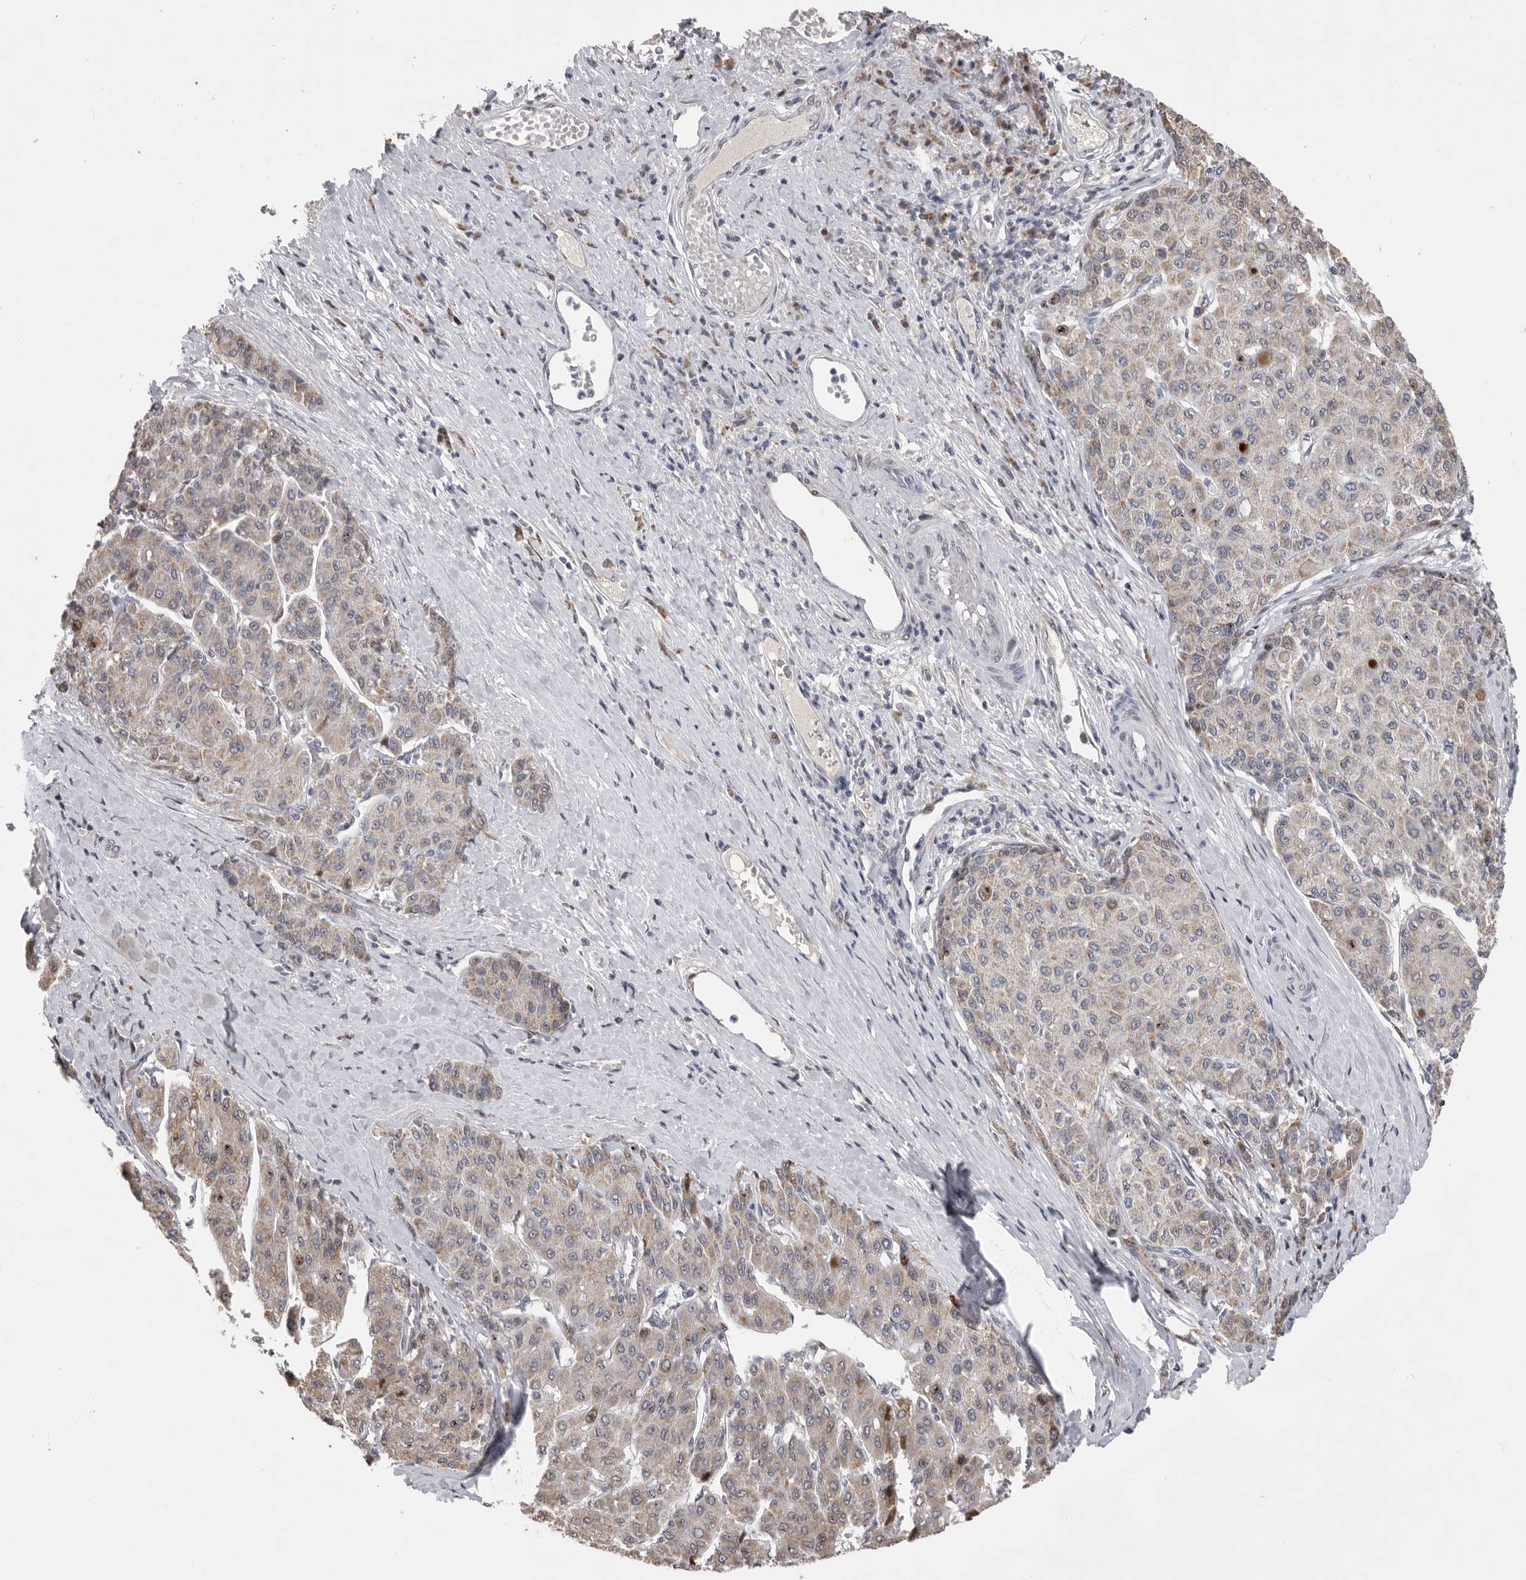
{"staining": {"intensity": "weak", "quantity": "25%-75%", "location": "cytoplasmic/membranous"}, "tissue": "liver cancer", "cell_type": "Tumor cells", "image_type": "cancer", "snomed": [{"axis": "morphology", "description": "Carcinoma, Hepatocellular, NOS"}, {"axis": "topography", "description": "Liver"}], "caption": "A brown stain highlights weak cytoplasmic/membranous staining of a protein in hepatocellular carcinoma (liver) tumor cells. Nuclei are stained in blue.", "gene": "PCMTD1", "patient": {"sex": "male", "age": 65}}